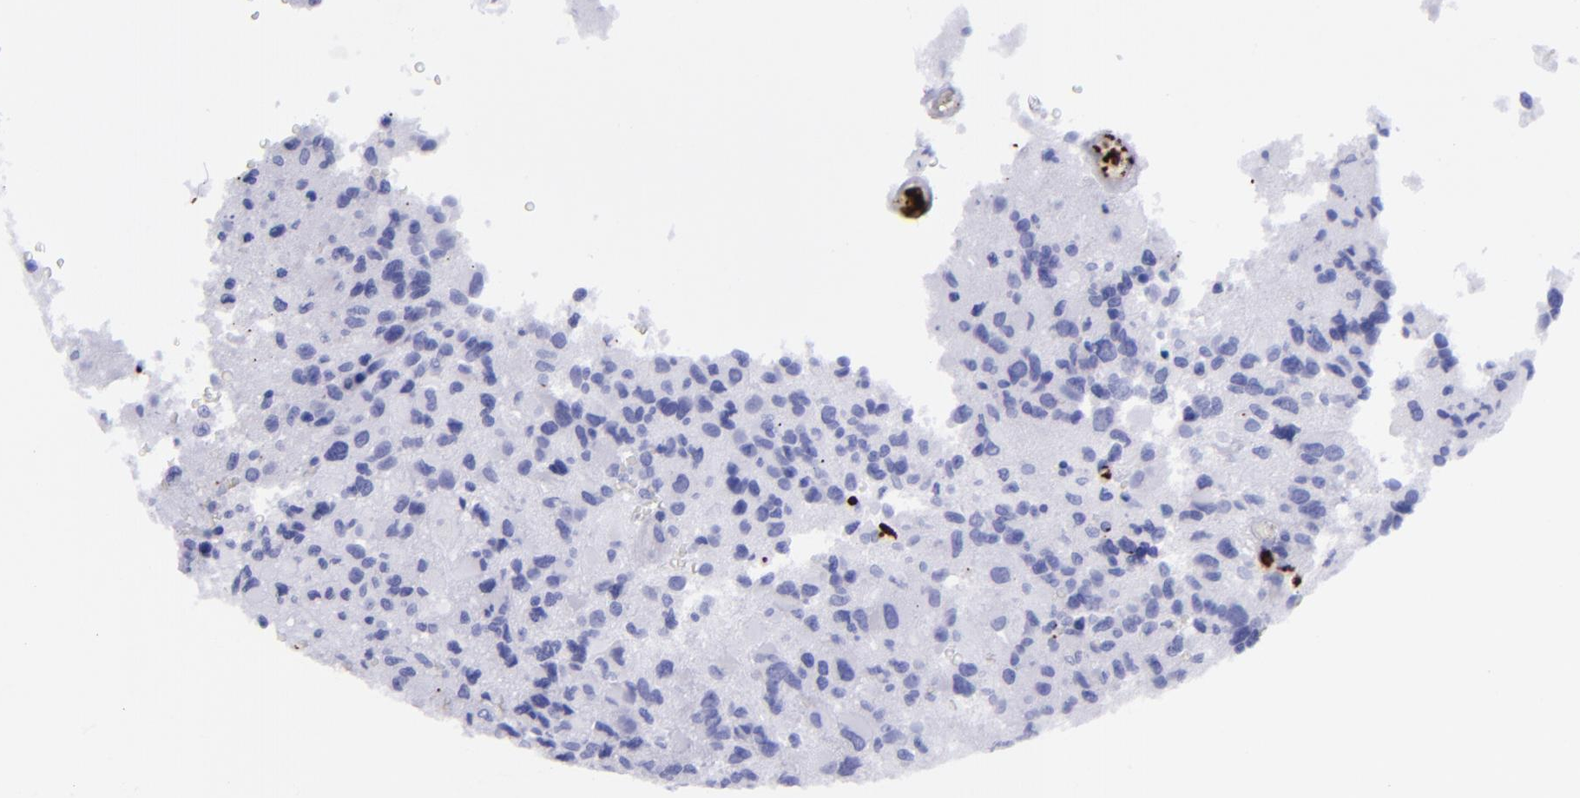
{"staining": {"intensity": "negative", "quantity": "none", "location": "none"}, "tissue": "glioma", "cell_type": "Tumor cells", "image_type": "cancer", "snomed": [{"axis": "morphology", "description": "Glioma, malignant, High grade"}, {"axis": "topography", "description": "Brain"}], "caption": "Tumor cells are negative for protein expression in human glioma.", "gene": "EFCAB13", "patient": {"sex": "male", "age": 69}}